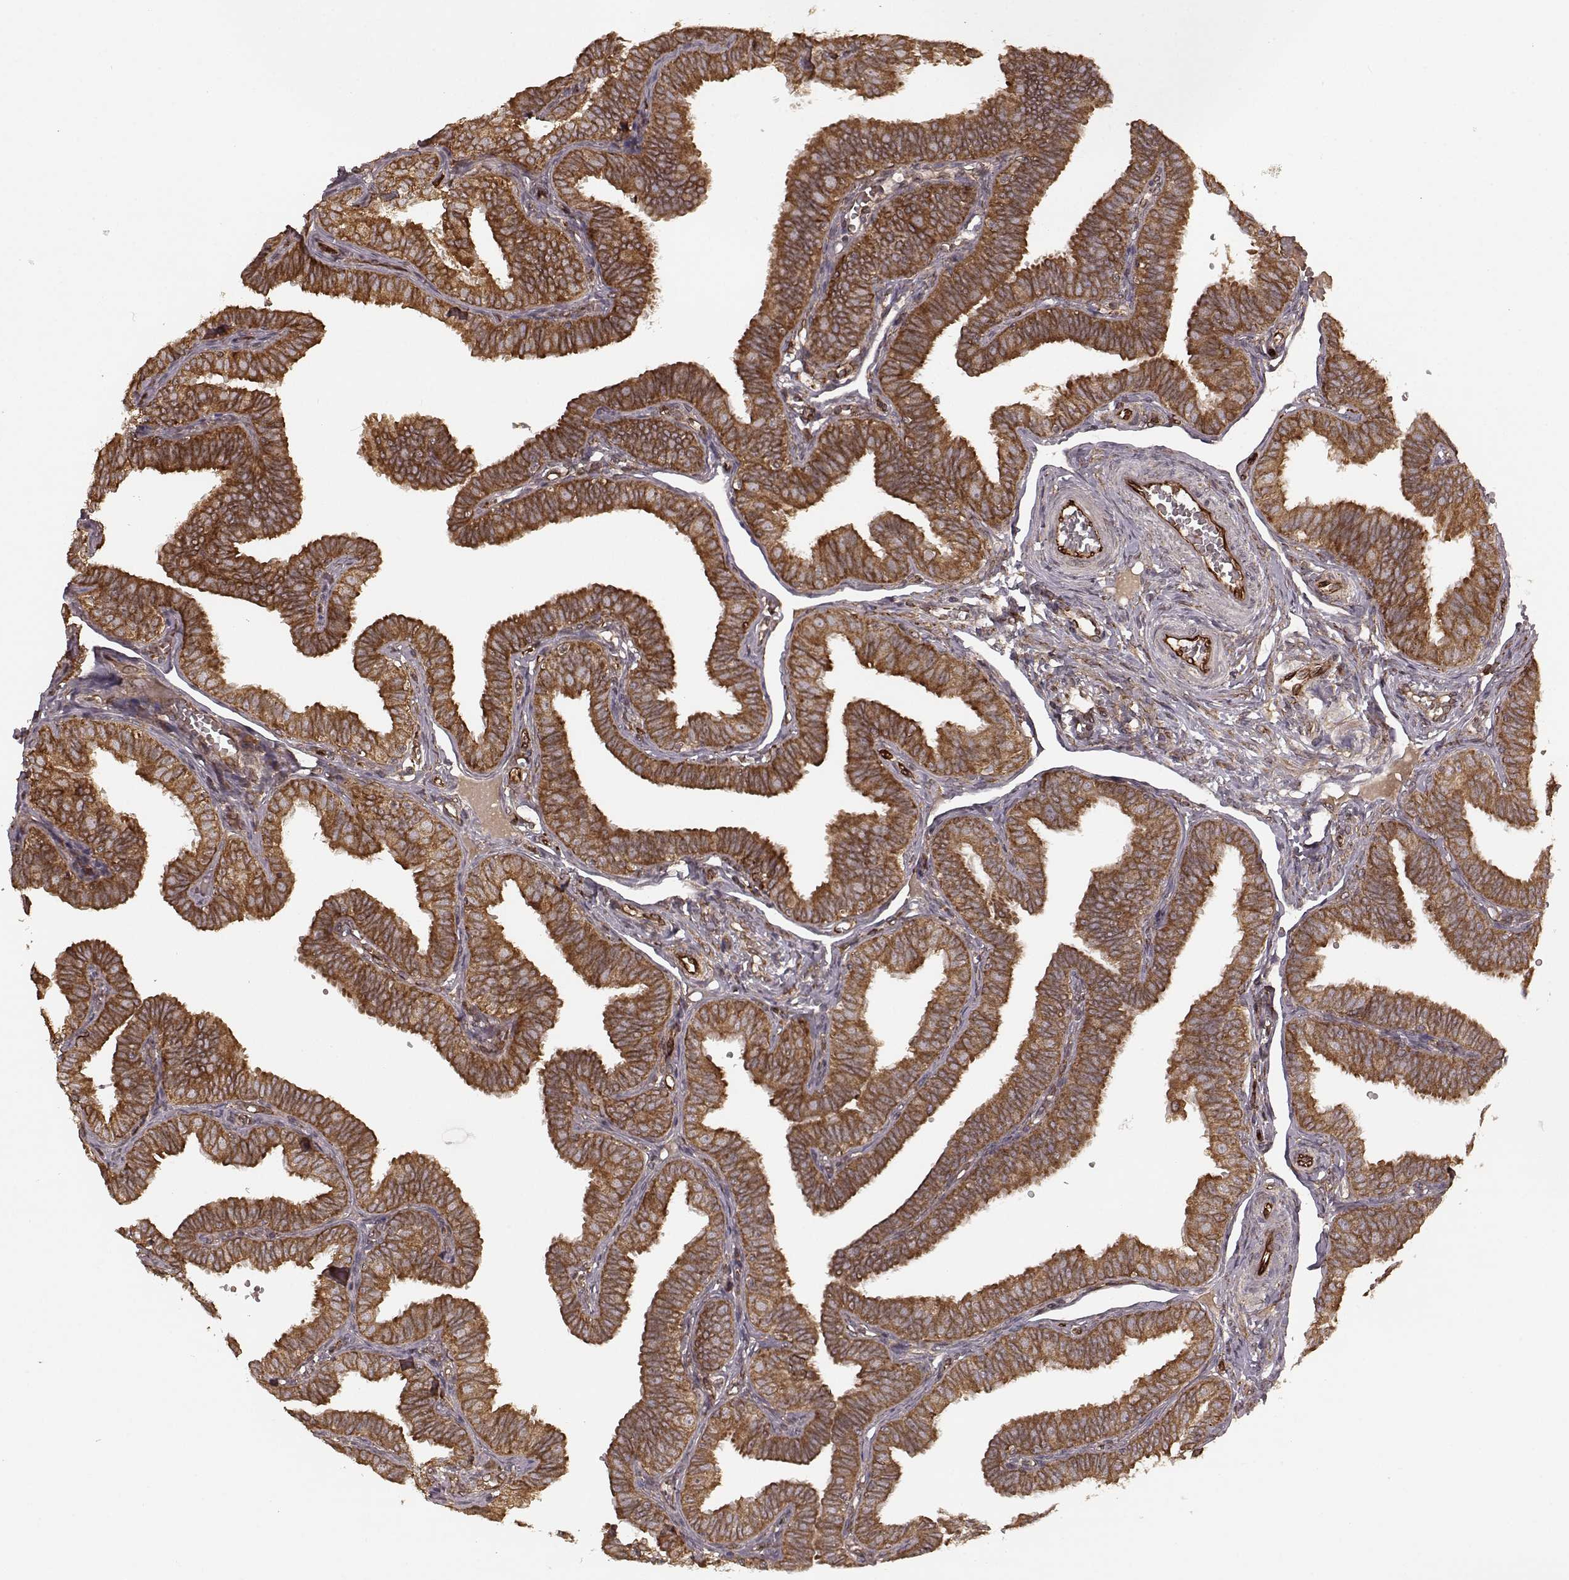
{"staining": {"intensity": "strong", "quantity": ">75%", "location": "cytoplasmic/membranous"}, "tissue": "fallopian tube", "cell_type": "Glandular cells", "image_type": "normal", "snomed": [{"axis": "morphology", "description": "Normal tissue, NOS"}, {"axis": "topography", "description": "Fallopian tube"}], "caption": "Glandular cells display high levels of strong cytoplasmic/membranous expression in about >75% of cells in unremarkable human fallopian tube.", "gene": "AGPAT1", "patient": {"sex": "female", "age": 25}}